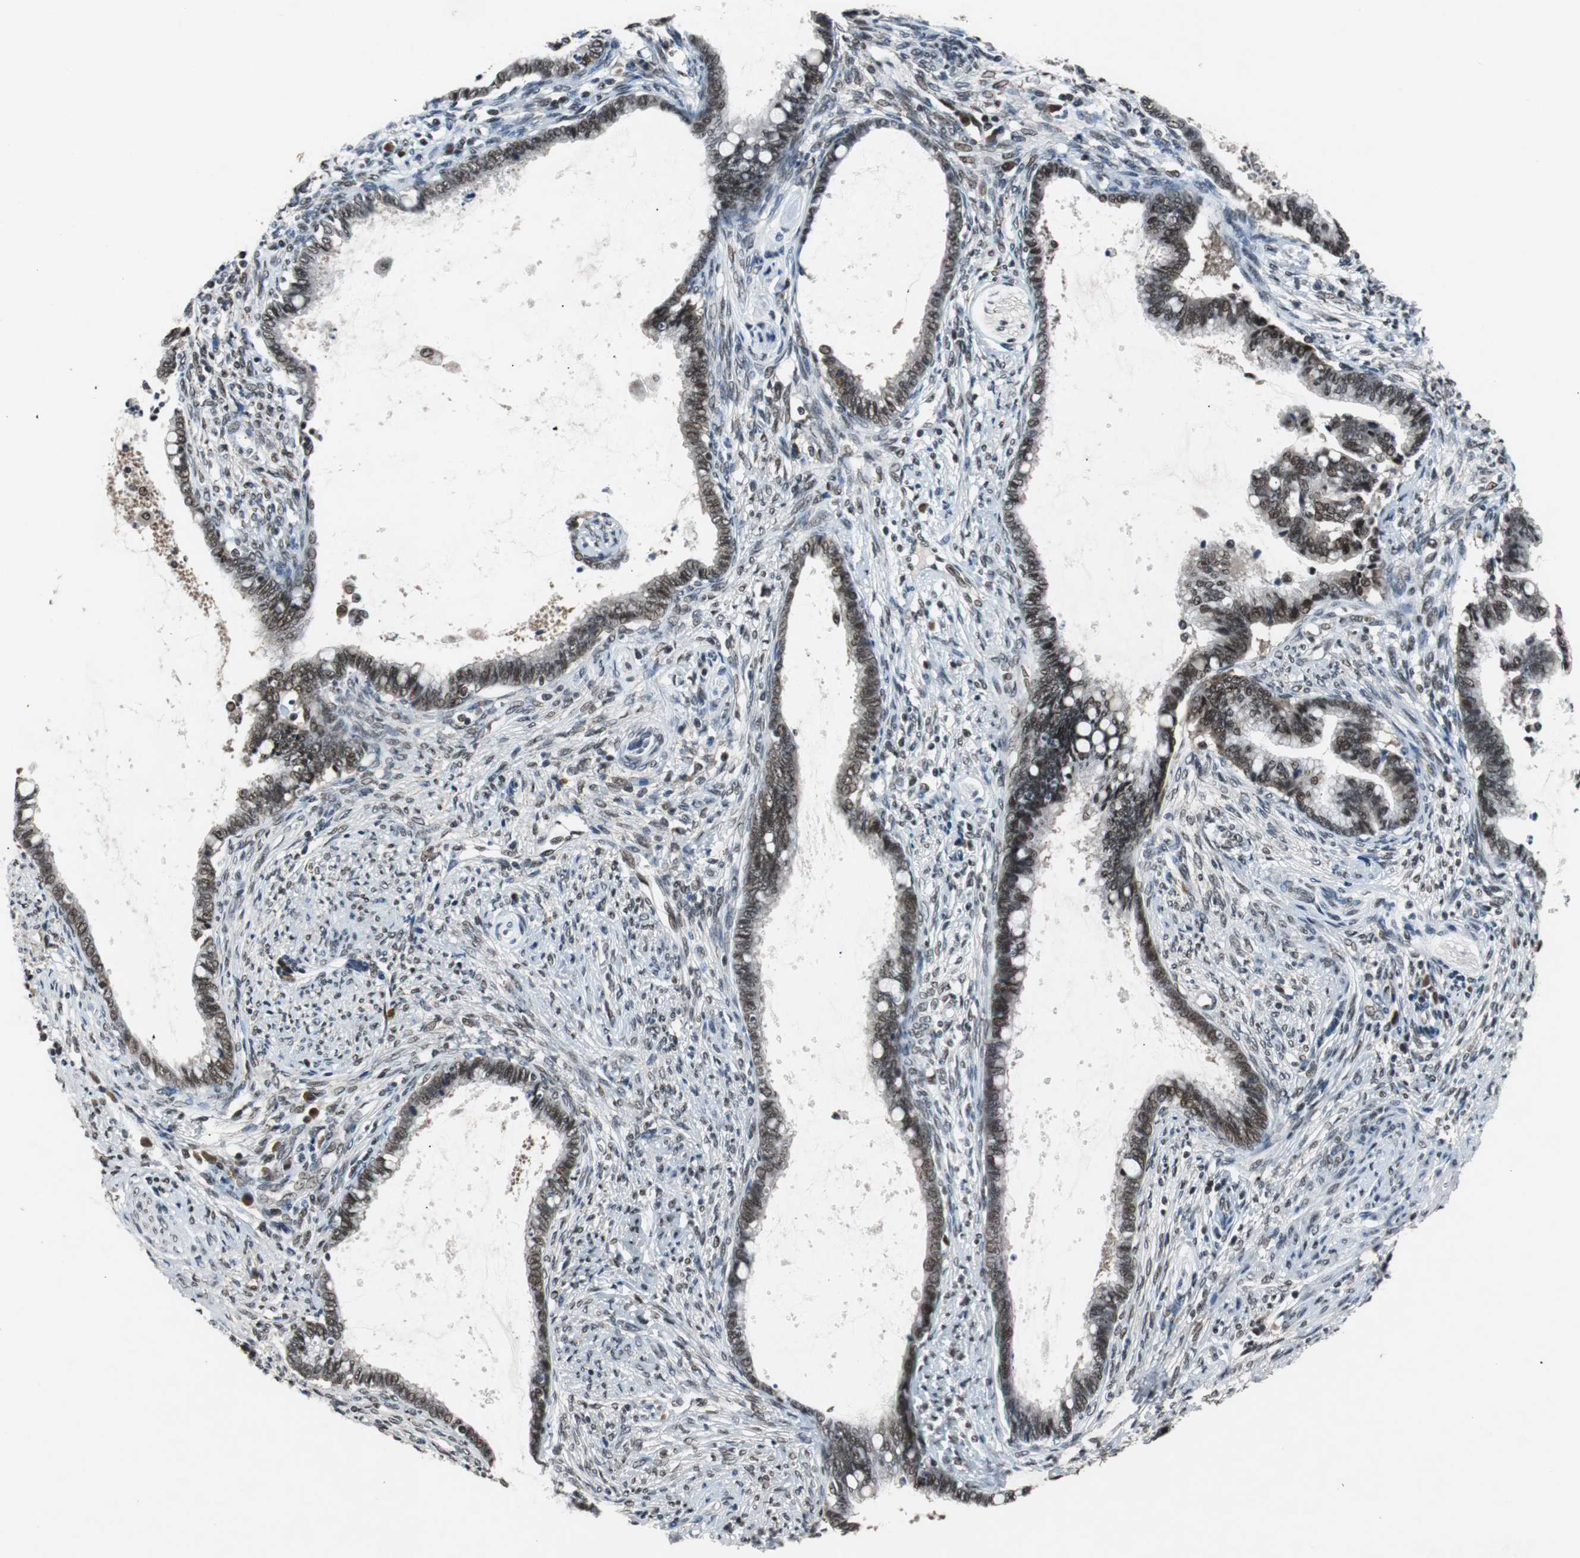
{"staining": {"intensity": "weak", "quantity": "25%-75%", "location": "nuclear"}, "tissue": "cervical cancer", "cell_type": "Tumor cells", "image_type": "cancer", "snomed": [{"axis": "morphology", "description": "Adenocarcinoma, NOS"}, {"axis": "topography", "description": "Cervix"}], "caption": "Immunohistochemistry of human cervical adenocarcinoma displays low levels of weak nuclear staining in approximately 25%-75% of tumor cells. Using DAB (3,3'-diaminobenzidine) (brown) and hematoxylin (blue) stains, captured at high magnification using brightfield microscopy.", "gene": "USP28", "patient": {"sex": "female", "age": 44}}